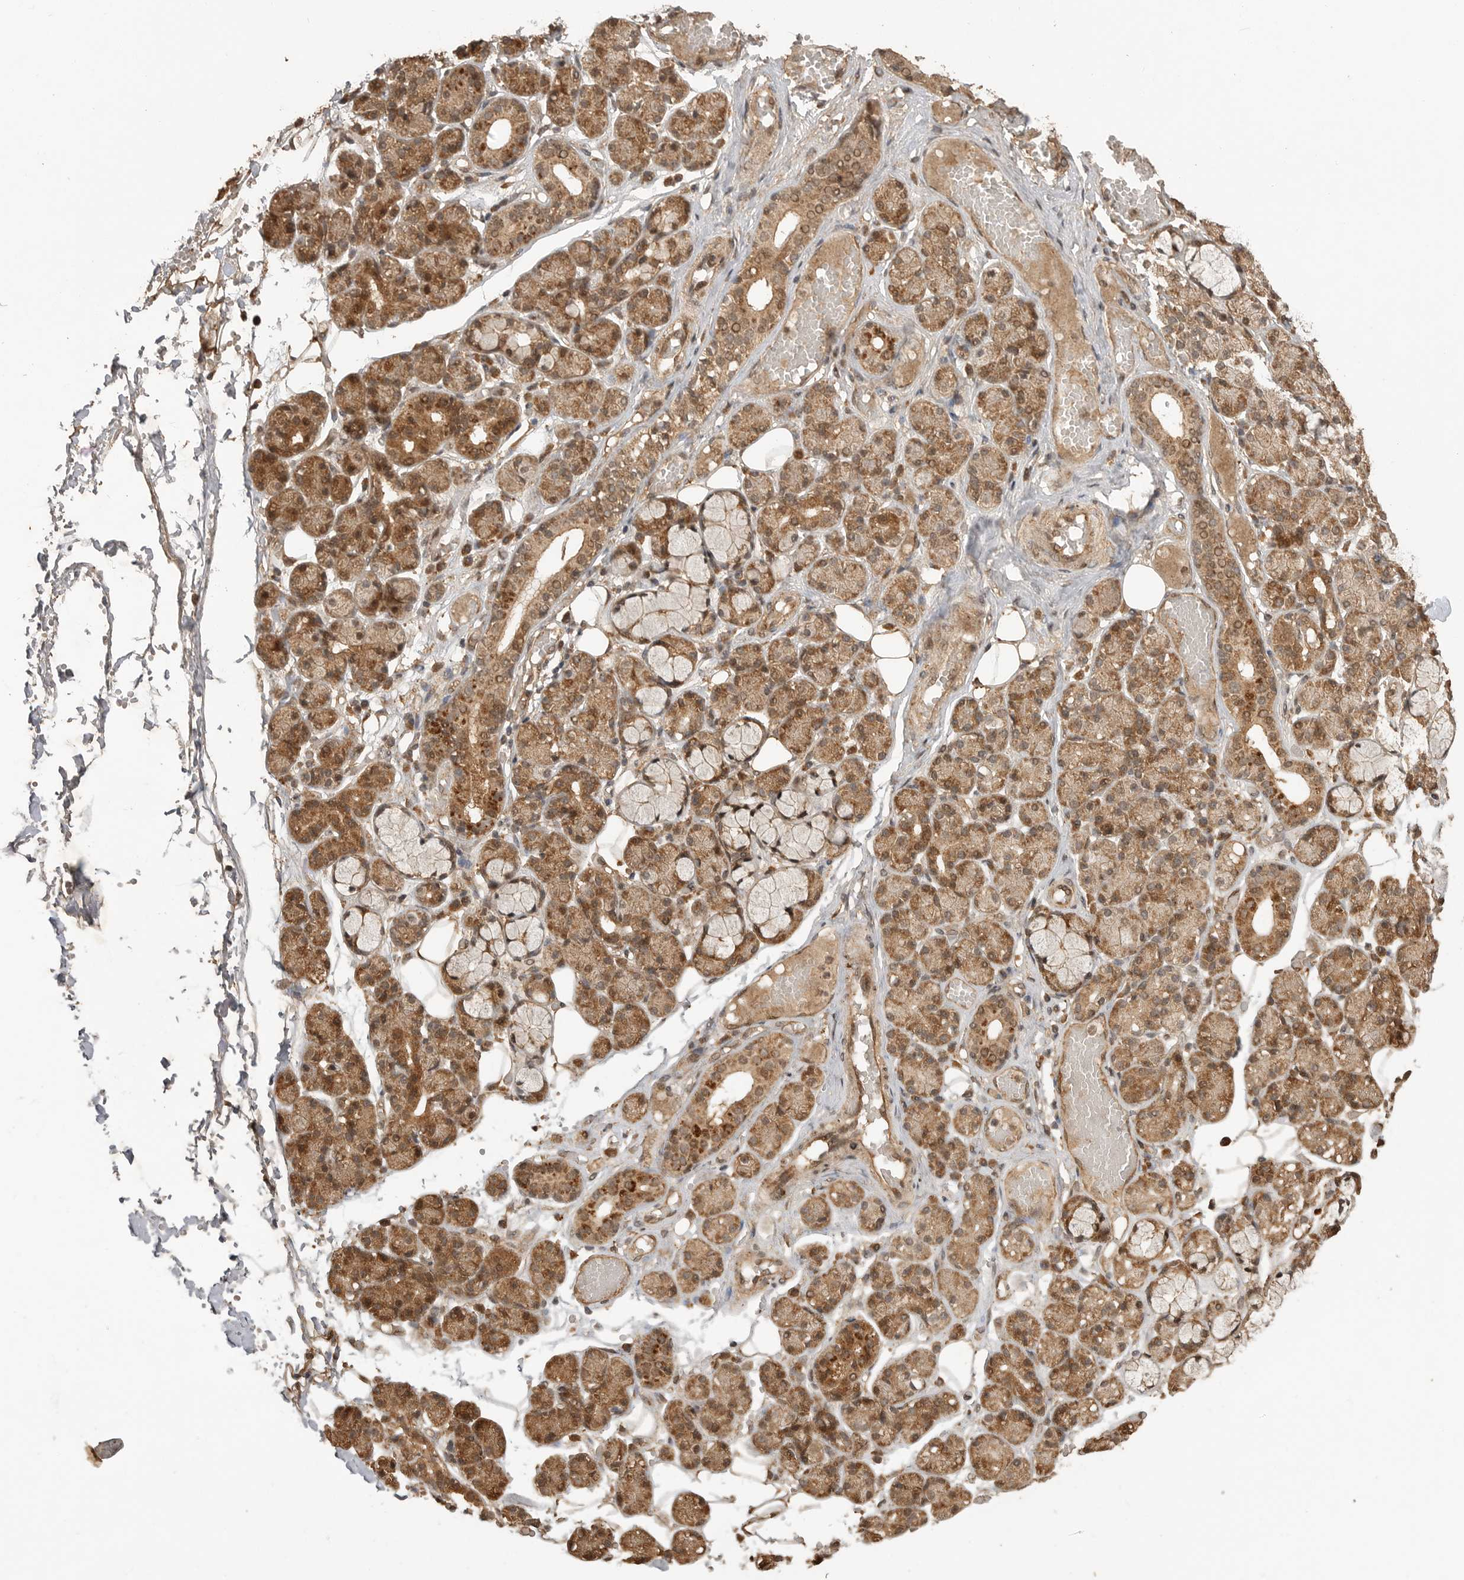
{"staining": {"intensity": "moderate", "quantity": "25%-75%", "location": "cytoplasmic/membranous"}, "tissue": "salivary gland", "cell_type": "Glandular cells", "image_type": "normal", "snomed": [{"axis": "morphology", "description": "Normal tissue, NOS"}, {"axis": "topography", "description": "Salivary gland"}], "caption": "Immunohistochemical staining of benign human salivary gland demonstrates moderate cytoplasmic/membranous protein positivity in approximately 25%-75% of glandular cells.", "gene": "BOC", "patient": {"sex": "male", "age": 63}}